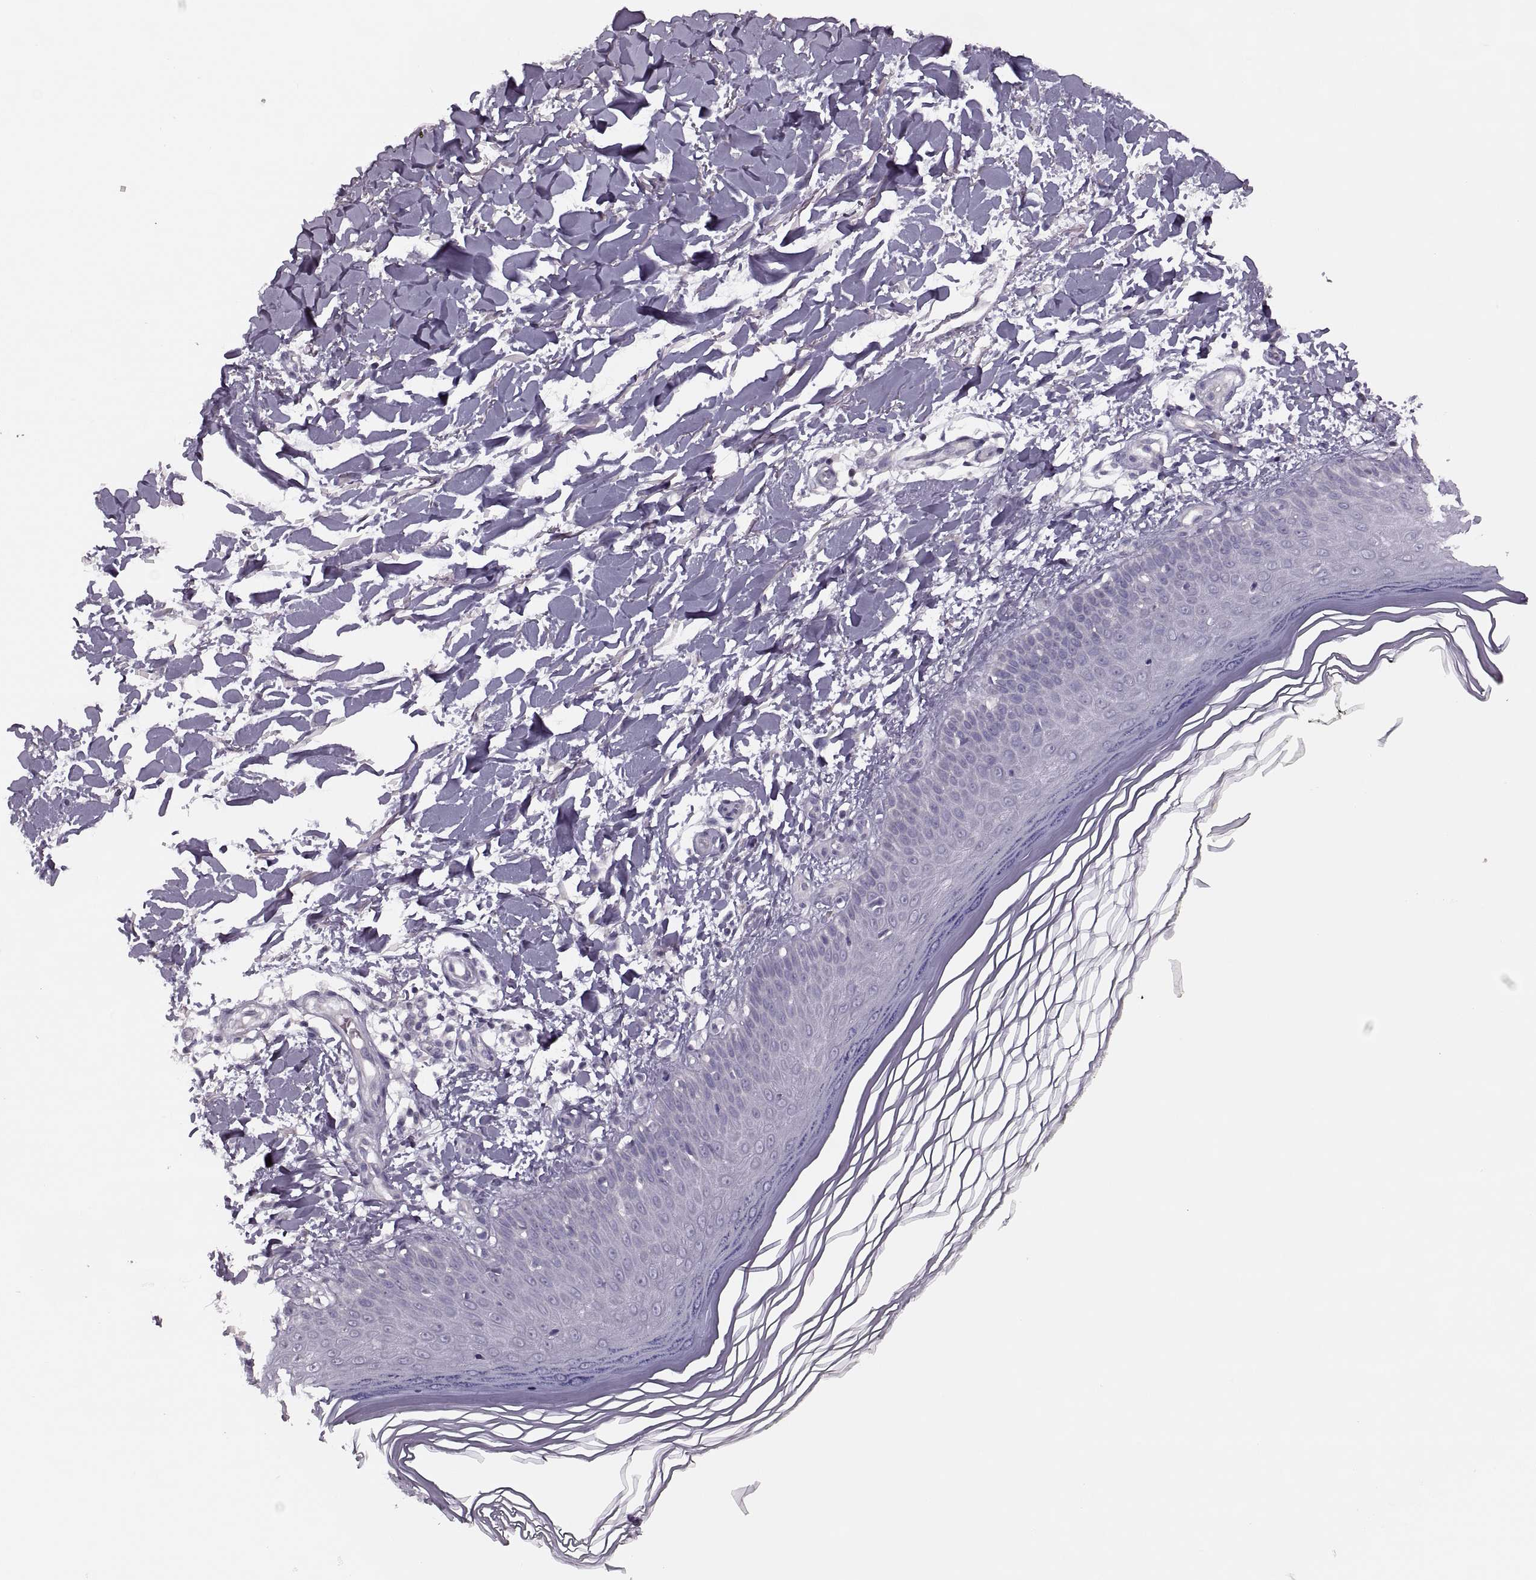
{"staining": {"intensity": "negative", "quantity": "none", "location": "none"}, "tissue": "skin", "cell_type": "Fibroblasts", "image_type": "normal", "snomed": [{"axis": "morphology", "description": "Normal tissue, NOS"}, {"axis": "topography", "description": "Skin"}], "caption": "This is an immunohistochemistry (IHC) image of unremarkable human skin. There is no expression in fibroblasts.", "gene": "PRSS54", "patient": {"sex": "female", "age": 62}}